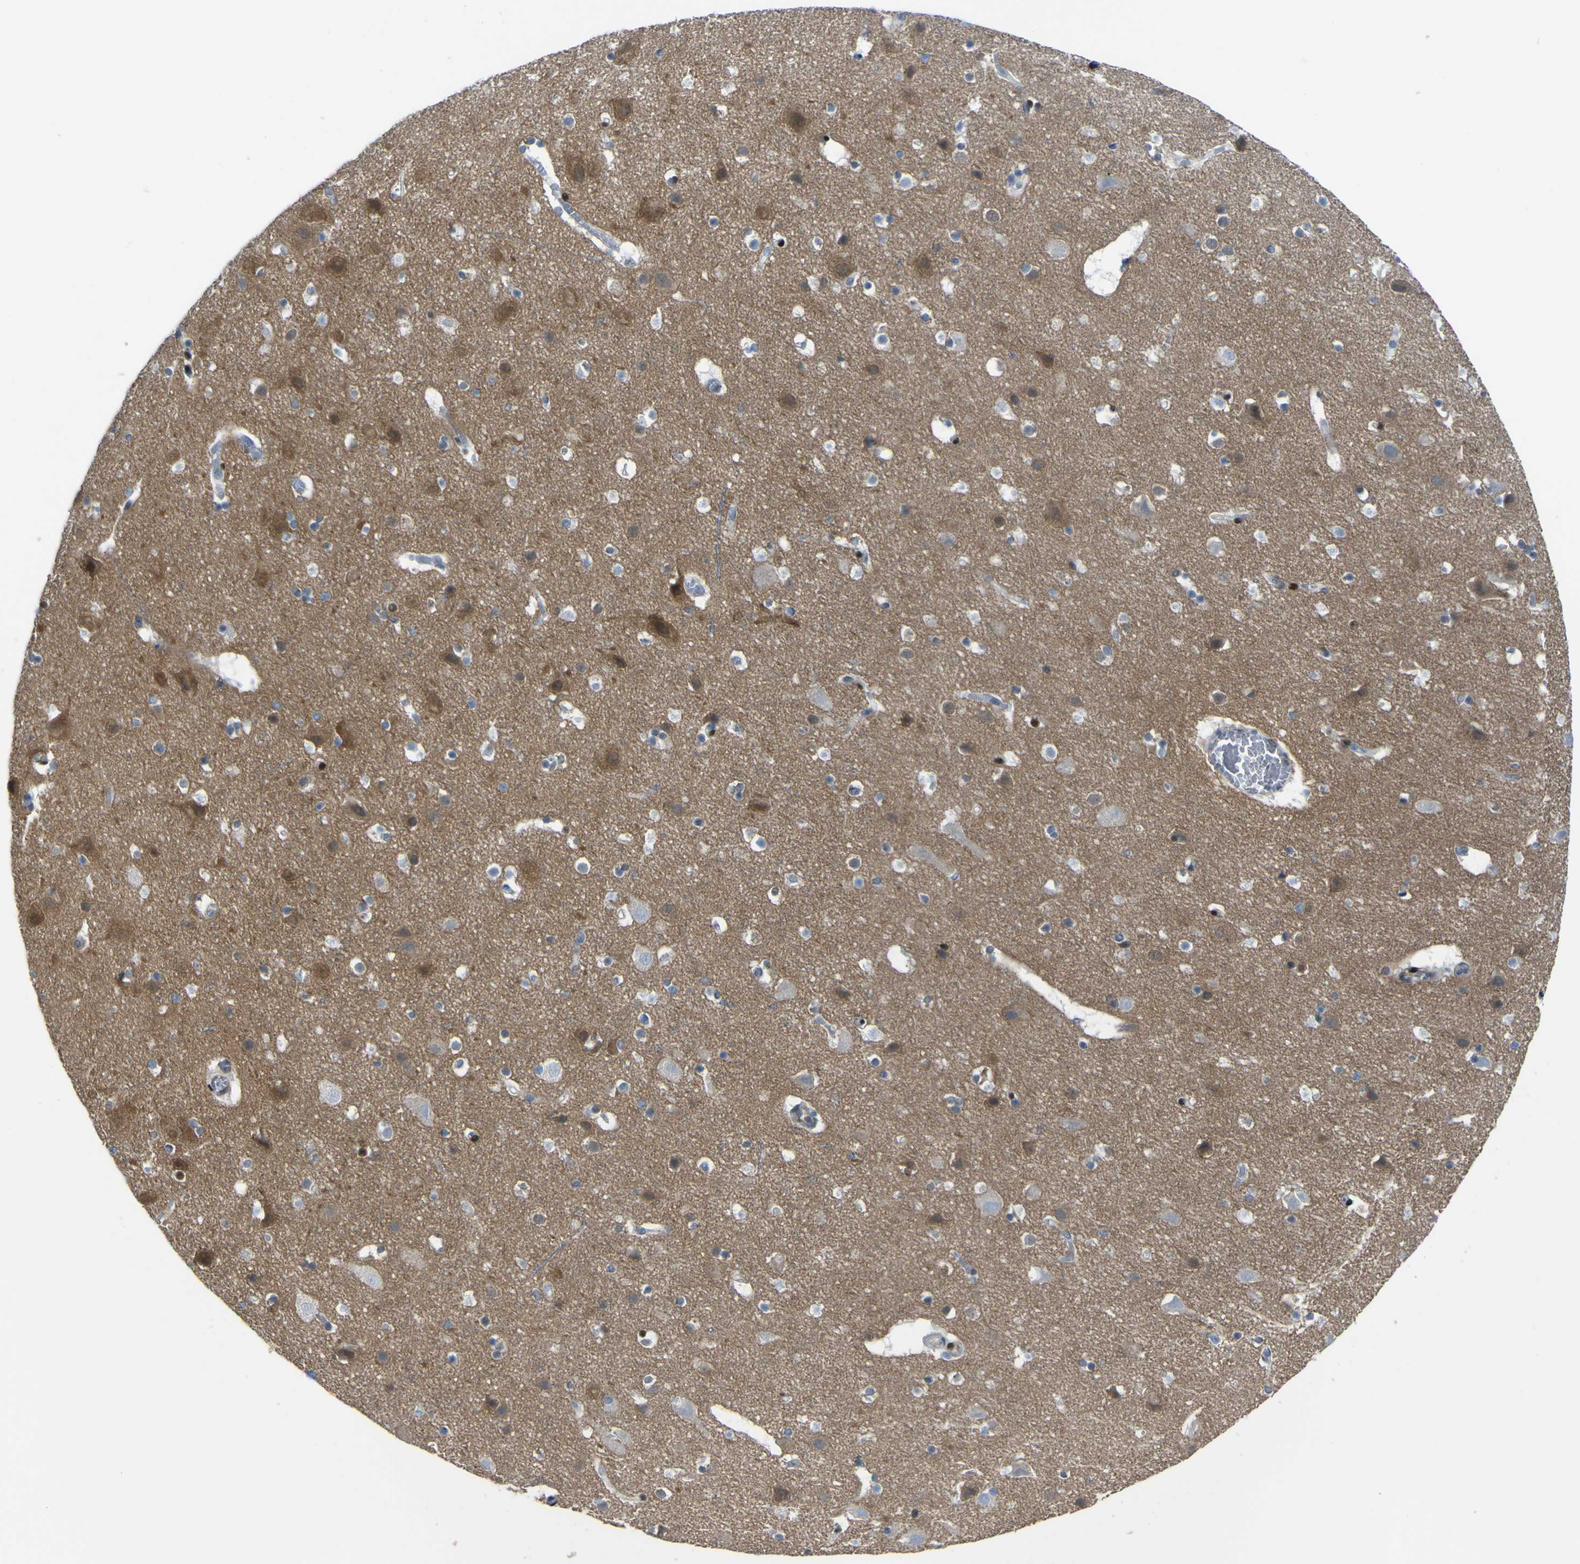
{"staining": {"intensity": "weak", "quantity": "25%-75%", "location": "cytoplasmic/membranous"}, "tissue": "cerebral cortex", "cell_type": "Endothelial cells", "image_type": "normal", "snomed": [{"axis": "morphology", "description": "Normal tissue, NOS"}, {"axis": "topography", "description": "Cerebral cortex"}], "caption": "This histopathology image demonstrates immunohistochemistry (IHC) staining of unremarkable human cerebral cortex, with low weak cytoplasmic/membranous positivity in about 25%-75% of endothelial cells.", "gene": "LRRN1", "patient": {"sex": "male", "age": 45}}